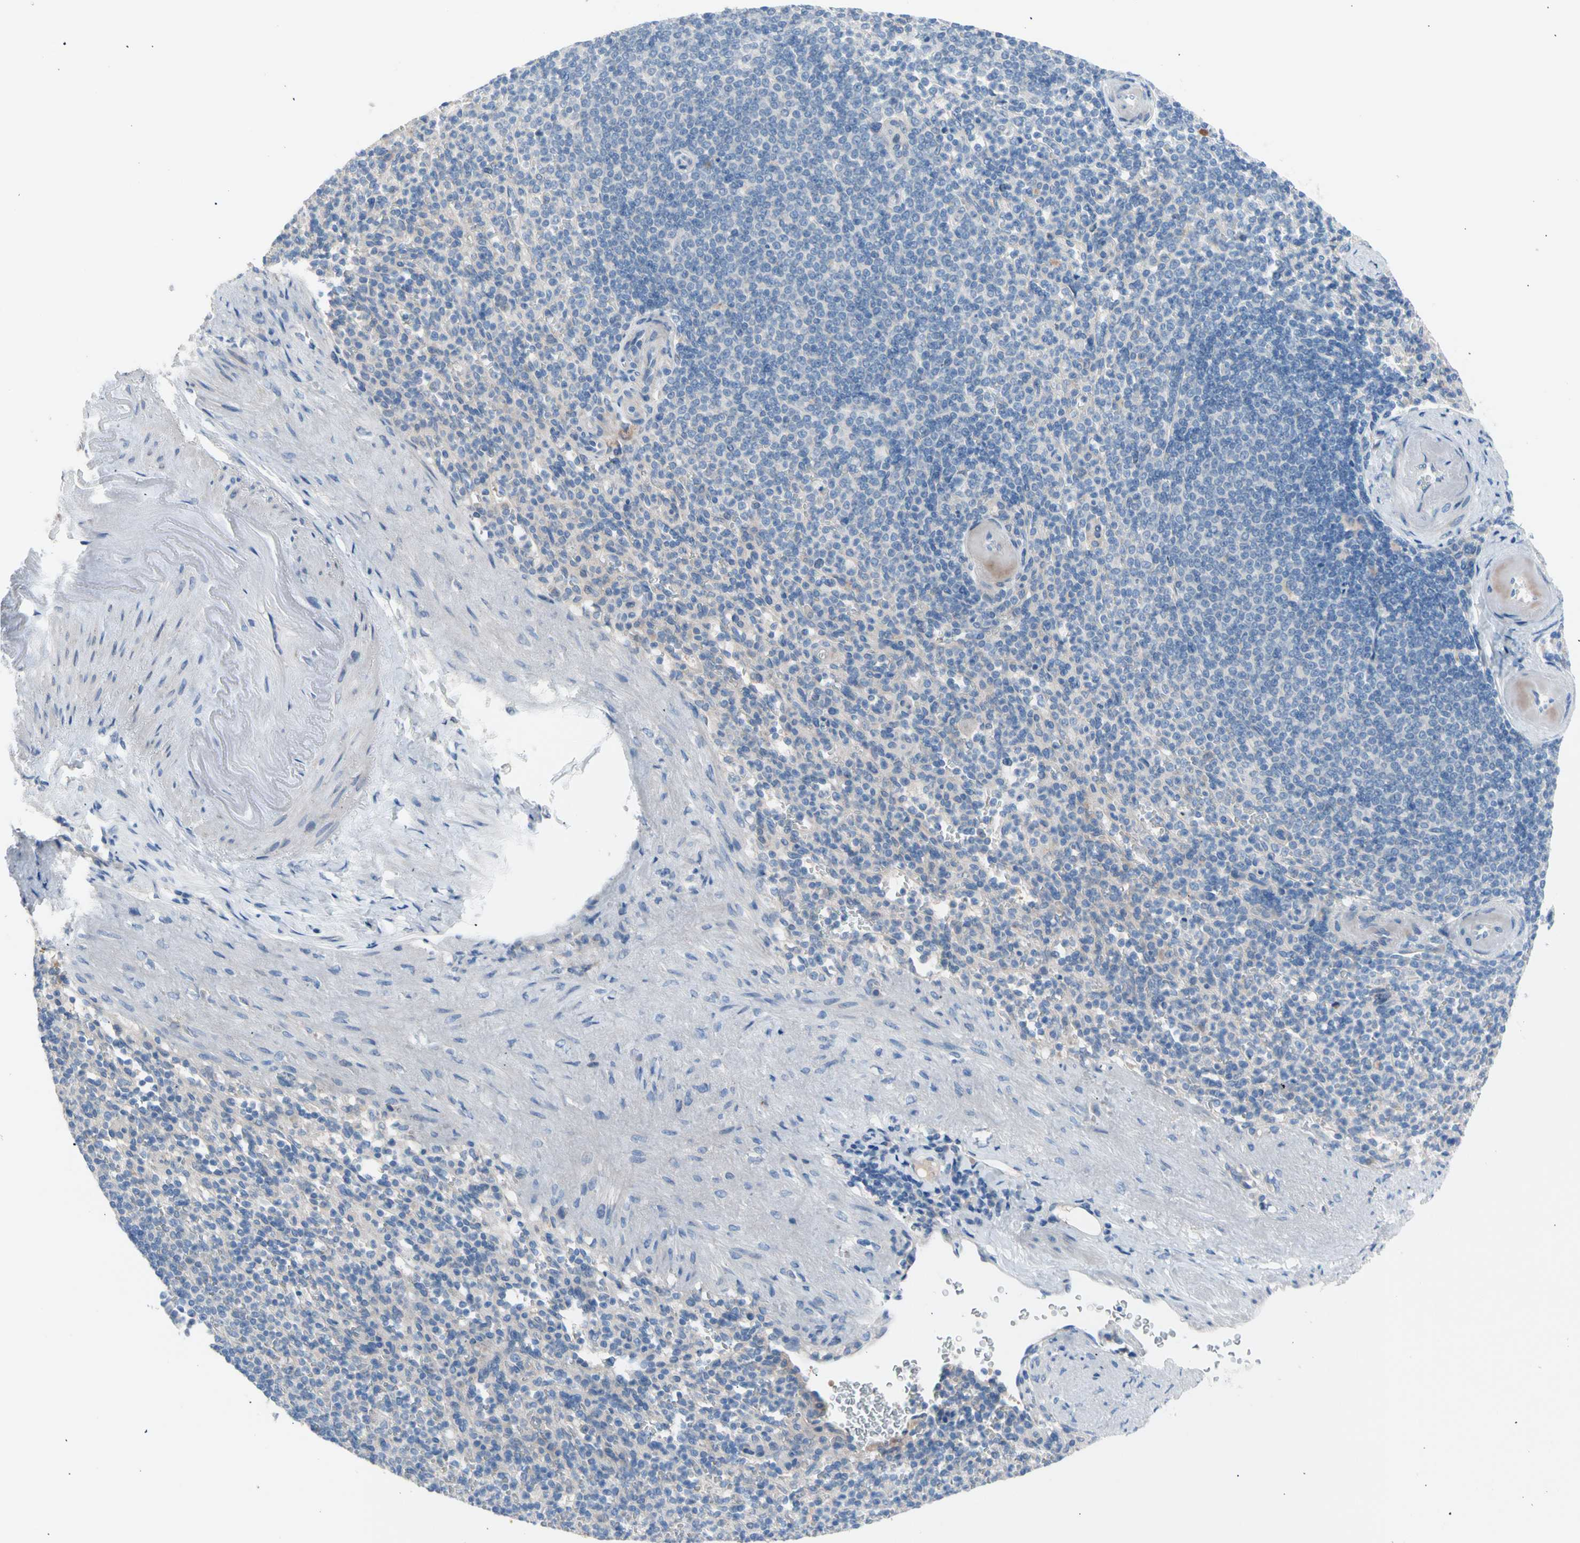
{"staining": {"intensity": "negative", "quantity": "none", "location": "none"}, "tissue": "spleen", "cell_type": "Cells in red pulp", "image_type": "normal", "snomed": [{"axis": "morphology", "description": "Normal tissue, NOS"}, {"axis": "topography", "description": "Spleen"}], "caption": "Cells in red pulp show no significant staining in normal spleen. (DAB IHC with hematoxylin counter stain).", "gene": "CASQ1", "patient": {"sex": "female", "age": 74}}